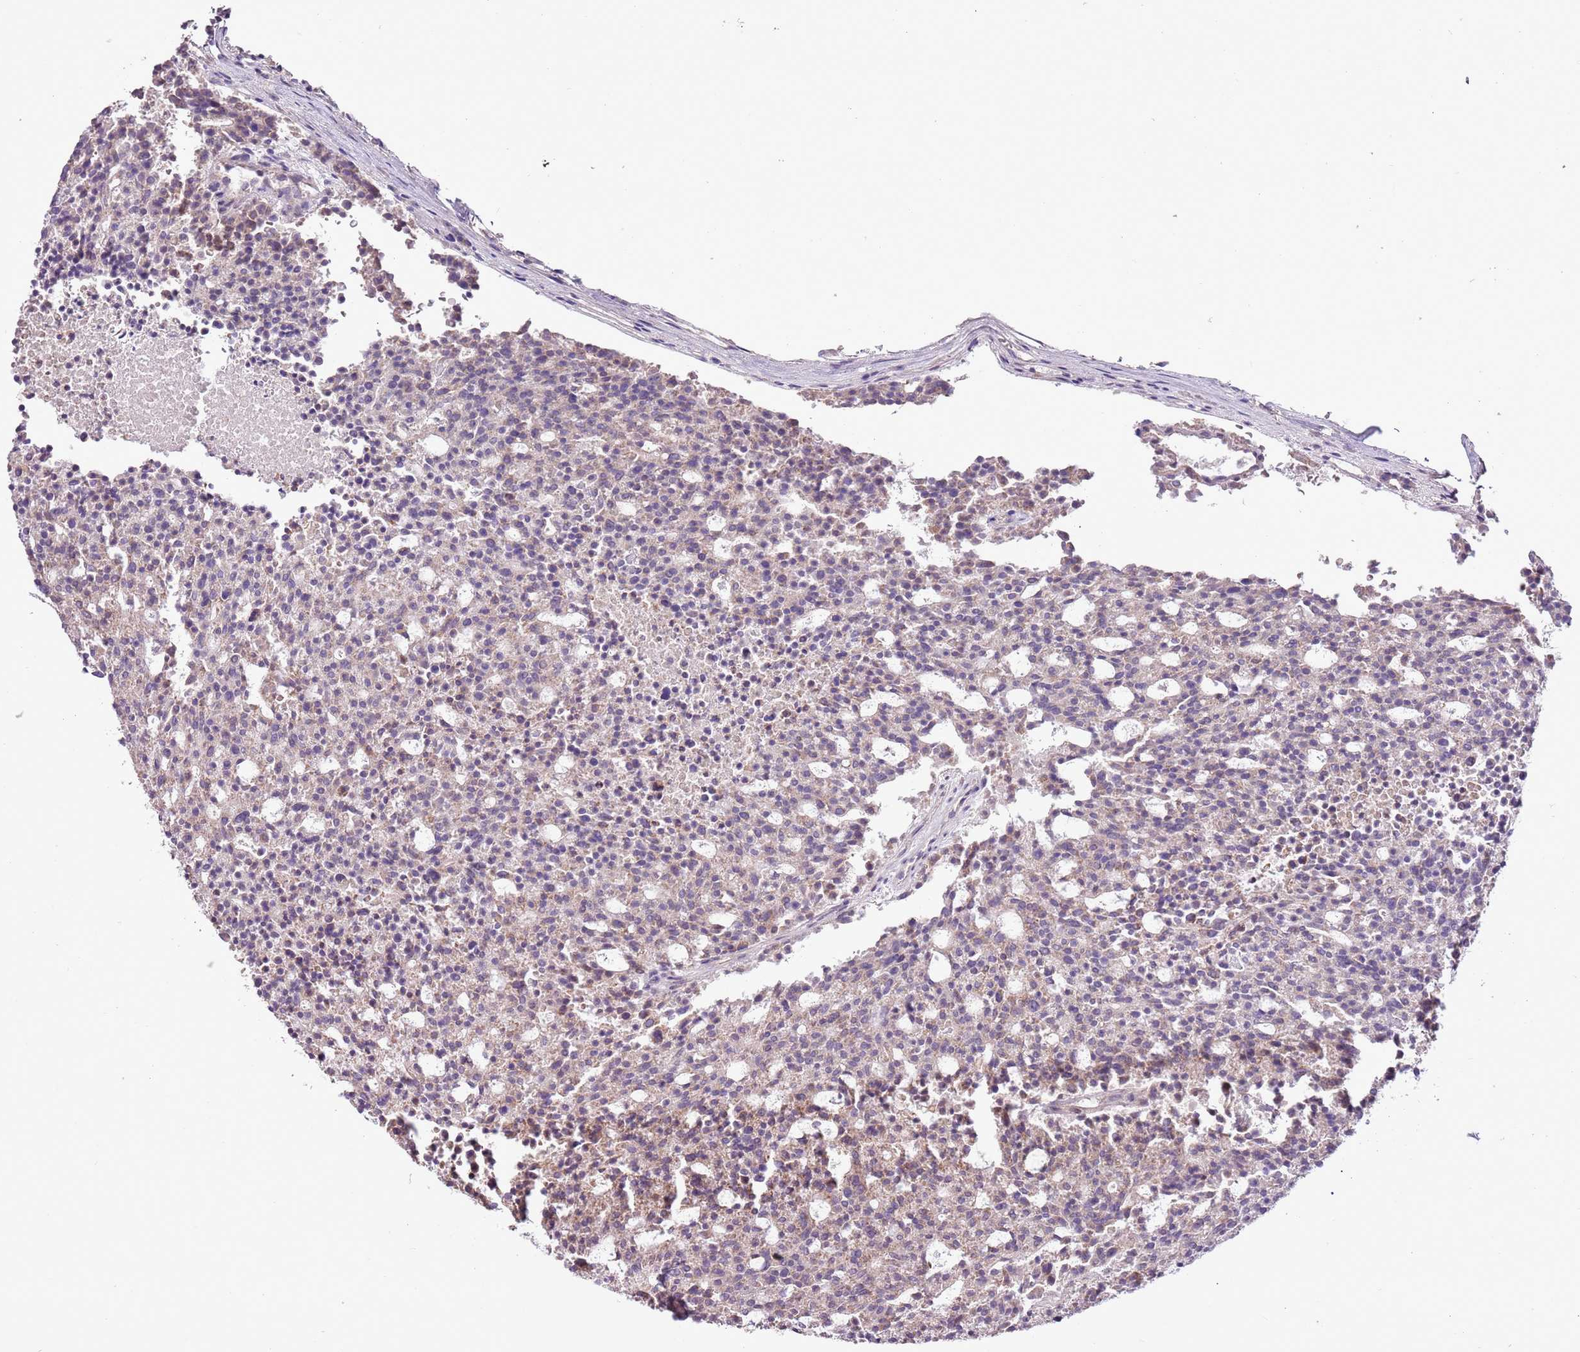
{"staining": {"intensity": "negative", "quantity": "none", "location": "none"}, "tissue": "carcinoid", "cell_type": "Tumor cells", "image_type": "cancer", "snomed": [{"axis": "morphology", "description": "Carcinoid, malignant, NOS"}, {"axis": "topography", "description": "Pancreas"}], "caption": "The histopathology image demonstrates no significant staining in tumor cells of carcinoid.", "gene": "CMKLR1", "patient": {"sex": "female", "age": 54}}